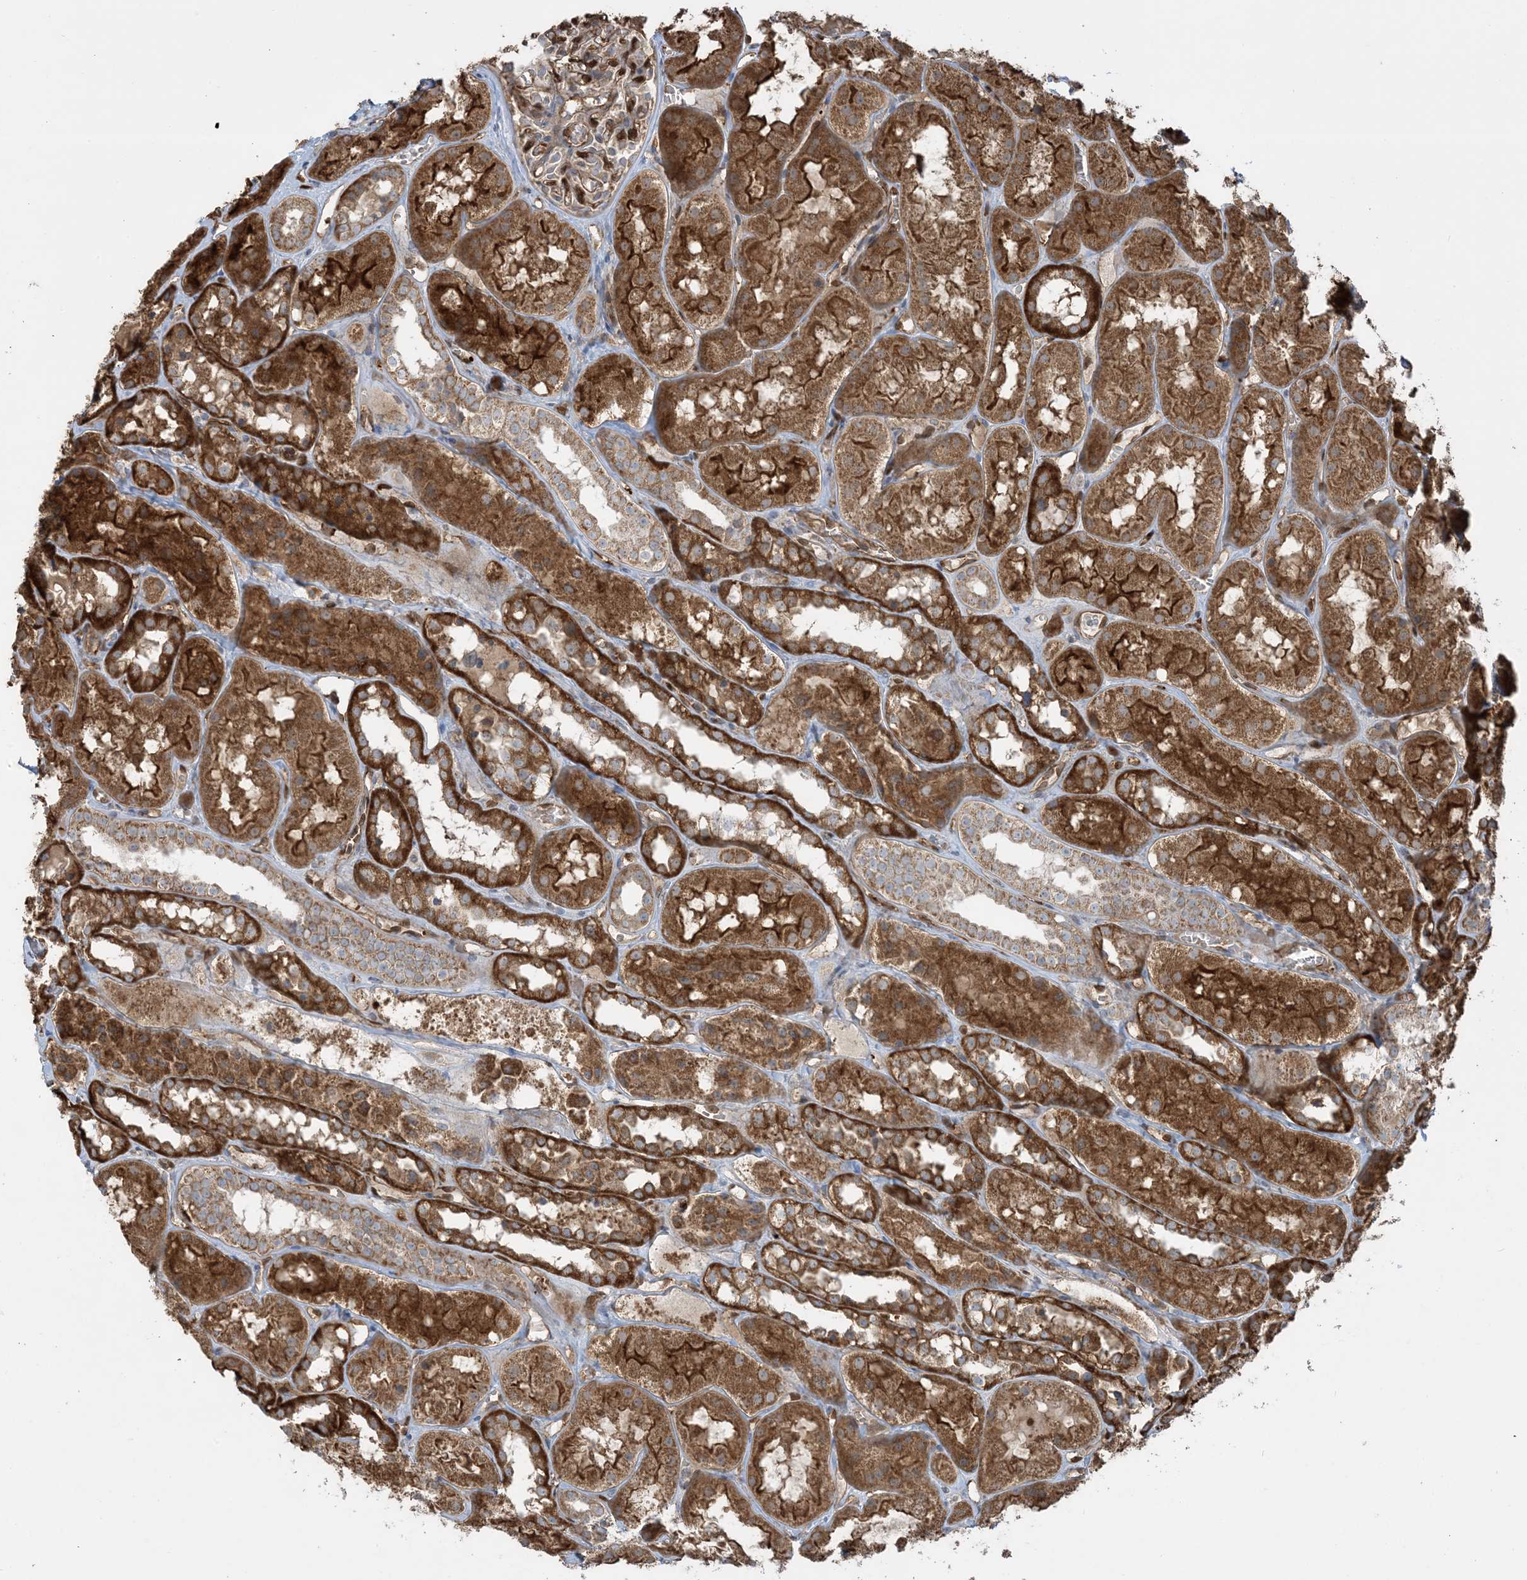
{"staining": {"intensity": "strong", "quantity": "<25%", "location": "cytoplasmic/membranous,nuclear"}, "tissue": "kidney", "cell_type": "Cells in glomeruli", "image_type": "normal", "snomed": [{"axis": "morphology", "description": "Normal tissue, NOS"}, {"axis": "topography", "description": "Kidney"}], "caption": "This is a histology image of immunohistochemistry (IHC) staining of benign kidney, which shows strong expression in the cytoplasmic/membranous,nuclear of cells in glomeruli.", "gene": "PPM1F", "patient": {"sex": "male", "age": 16}}